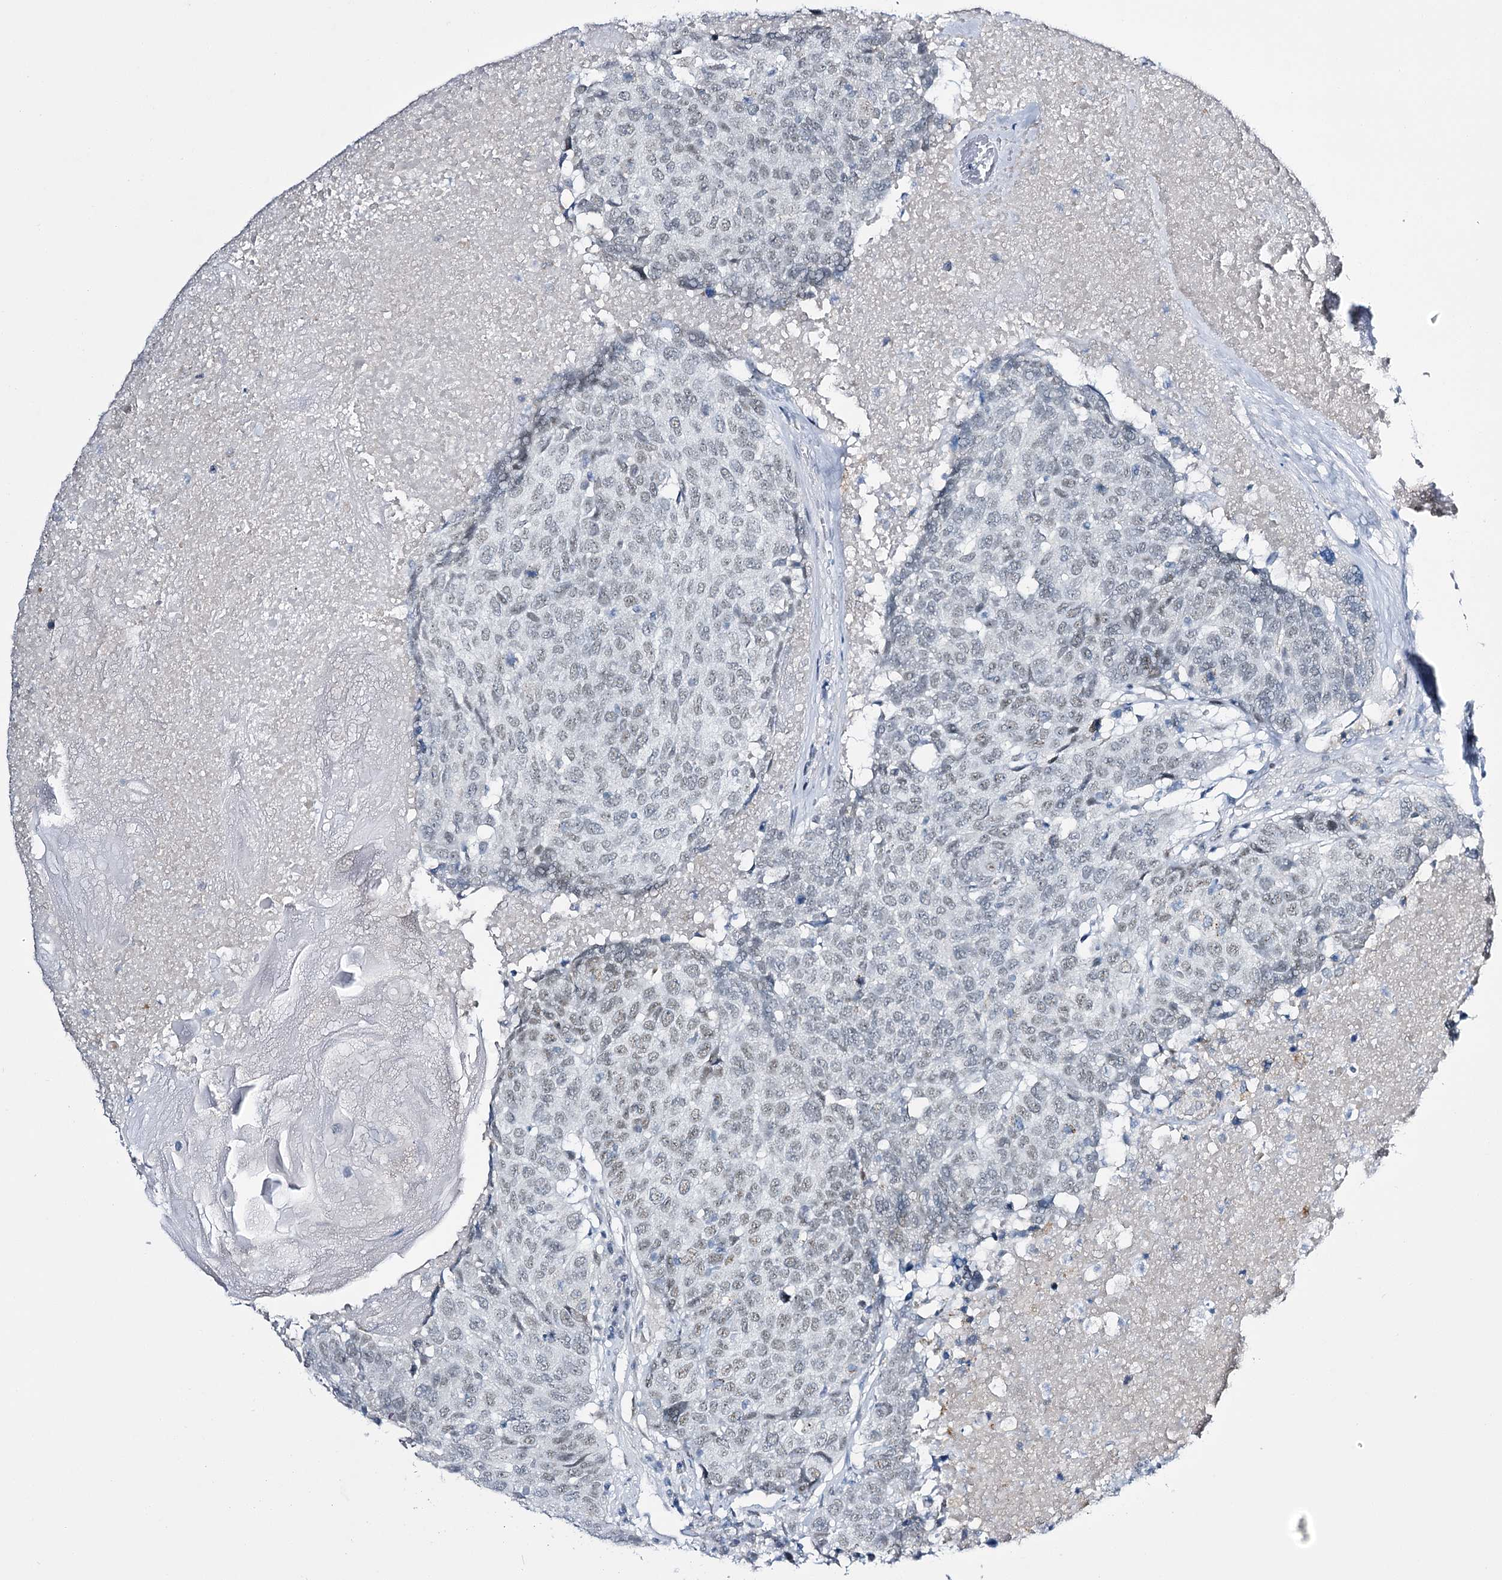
{"staining": {"intensity": "negative", "quantity": "none", "location": "none"}, "tissue": "head and neck cancer", "cell_type": "Tumor cells", "image_type": "cancer", "snomed": [{"axis": "morphology", "description": "Squamous cell carcinoma, NOS"}, {"axis": "topography", "description": "Head-Neck"}], "caption": "Immunohistochemical staining of human head and neck cancer (squamous cell carcinoma) demonstrates no significant positivity in tumor cells. Brightfield microscopy of immunohistochemistry (IHC) stained with DAB (3,3'-diaminobenzidine) (brown) and hematoxylin (blue), captured at high magnification.", "gene": "RBM15B", "patient": {"sex": "male", "age": 66}}